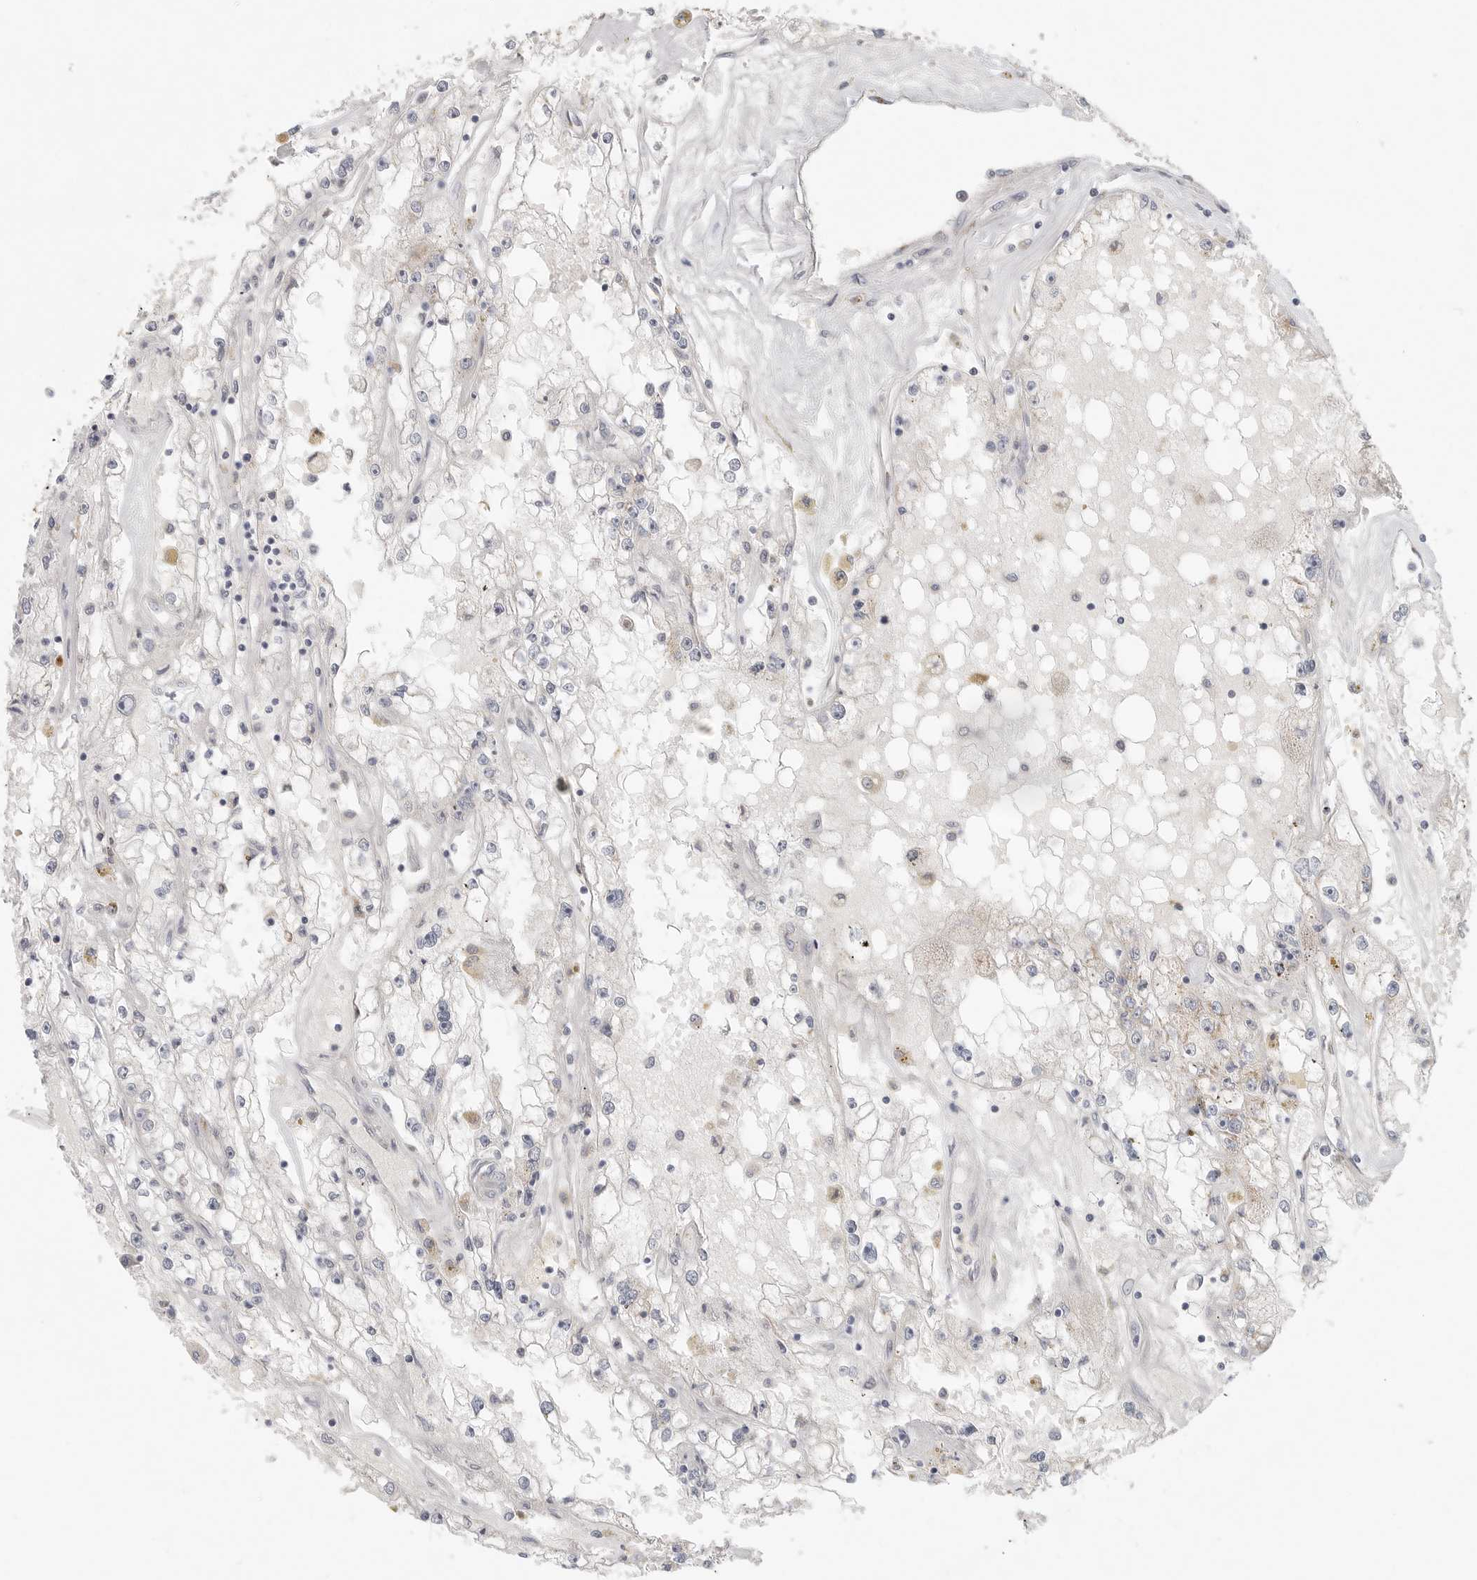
{"staining": {"intensity": "negative", "quantity": "none", "location": "none"}, "tissue": "renal cancer", "cell_type": "Tumor cells", "image_type": "cancer", "snomed": [{"axis": "morphology", "description": "Adenocarcinoma, NOS"}, {"axis": "topography", "description": "Kidney"}], "caption": "Immunohistochemistry (IHC) photomicrograph of renal cancer stained for a protein (brown), which shows no staining in tumor cells.", "gene": "SLC25A26", "patient": {"sex": "male", "age": 56}}